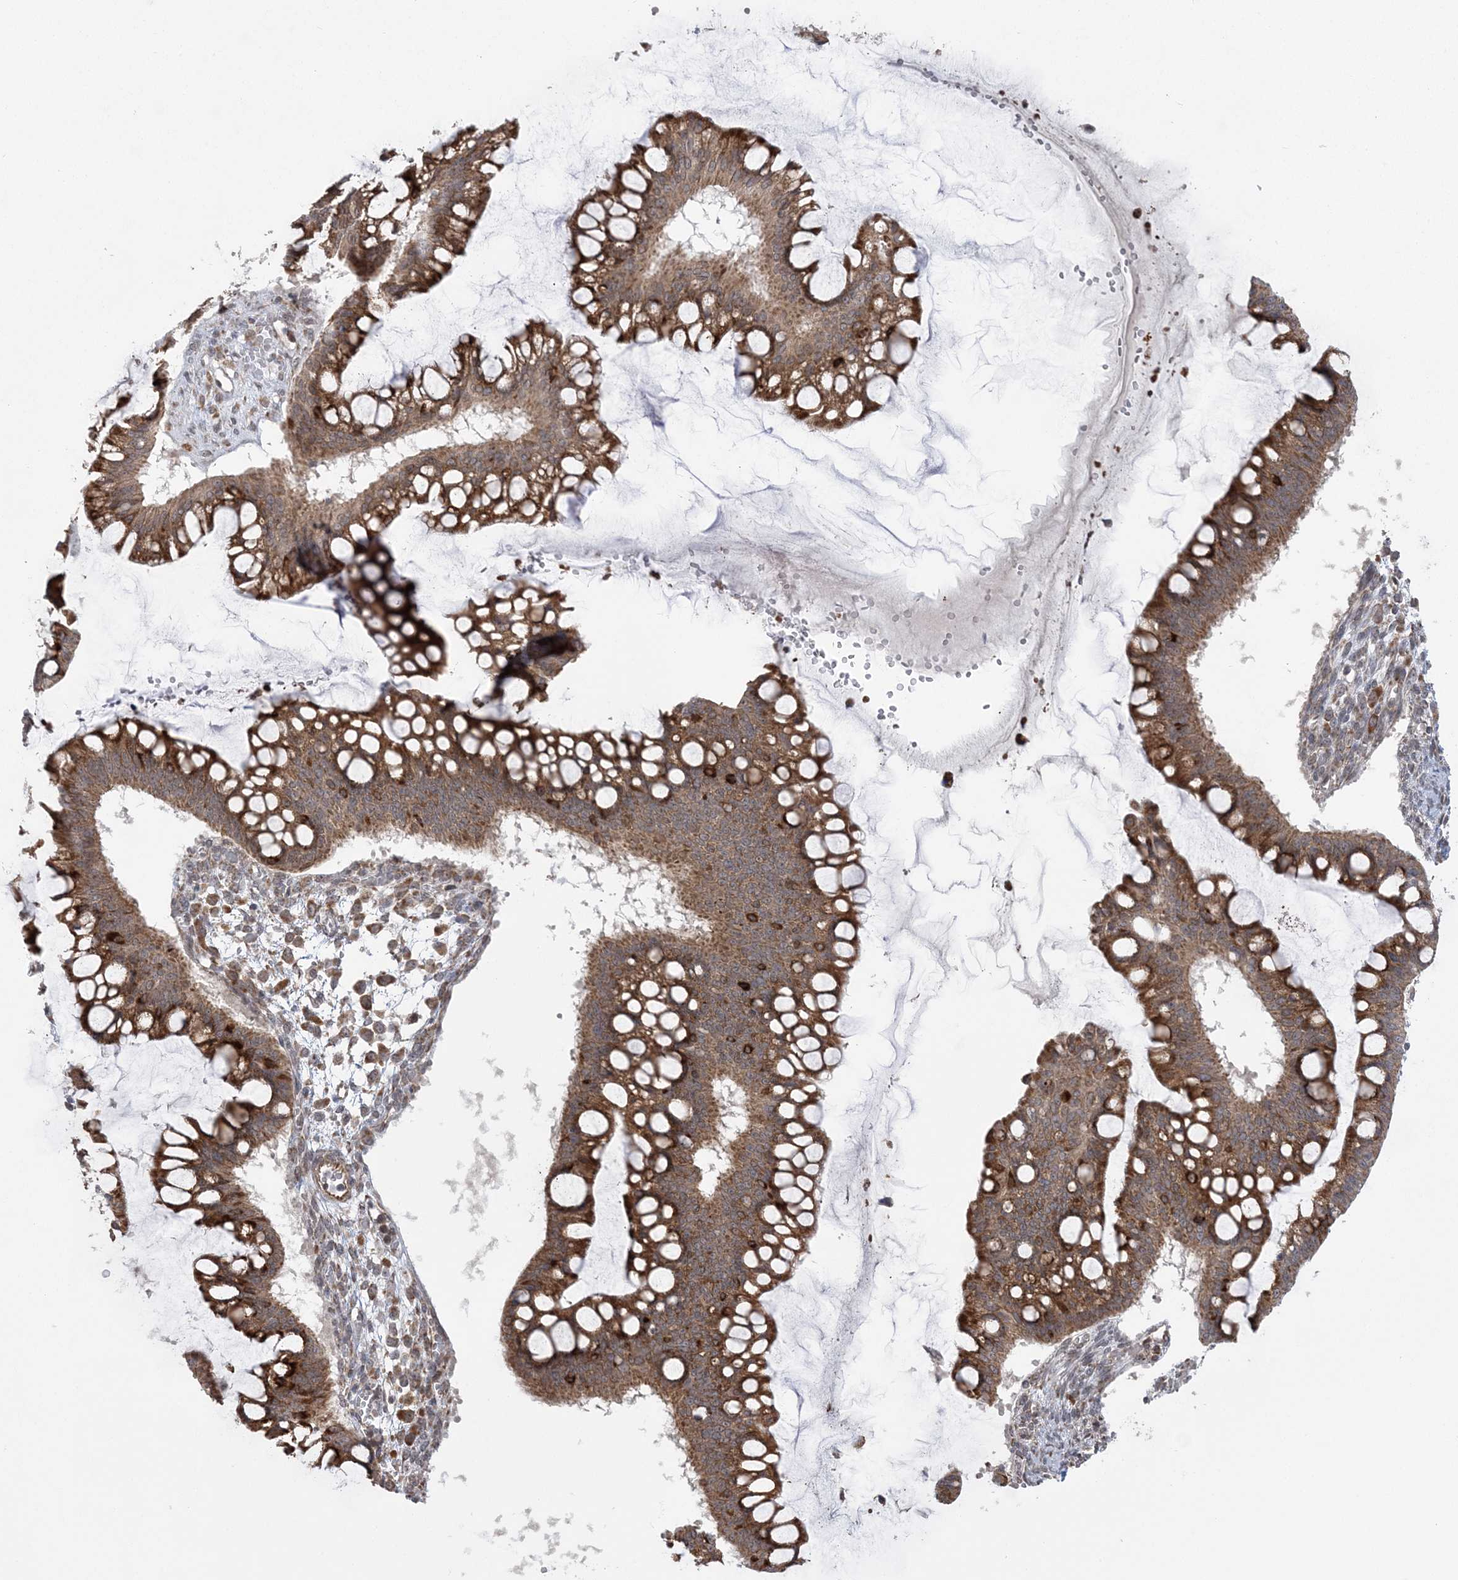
{"staining": {"intensity": "moderate", "quantity": ">75%", "location": "cytoplasmic/membranous"}, "tissue": "ovarian cancer", "cell_type": "Tumor cells", "image_type": "cancer", "snomed": [{"axis": "morphology", "description": "Cystadenocarcinoma, mucinous, NOS"}, {"axis": "topography", "description": "Ovary"}], "caption": "Immunohistochemical staining of human ovarian cancer (mucinous cystadenocarcinoma) reveals medium levels of moderate cytoplasmic/membranous protein positivity in approximately >75% of tumor cells.", "gene": "MRPL47", "patient": {"sex": "female", "age": 73}}